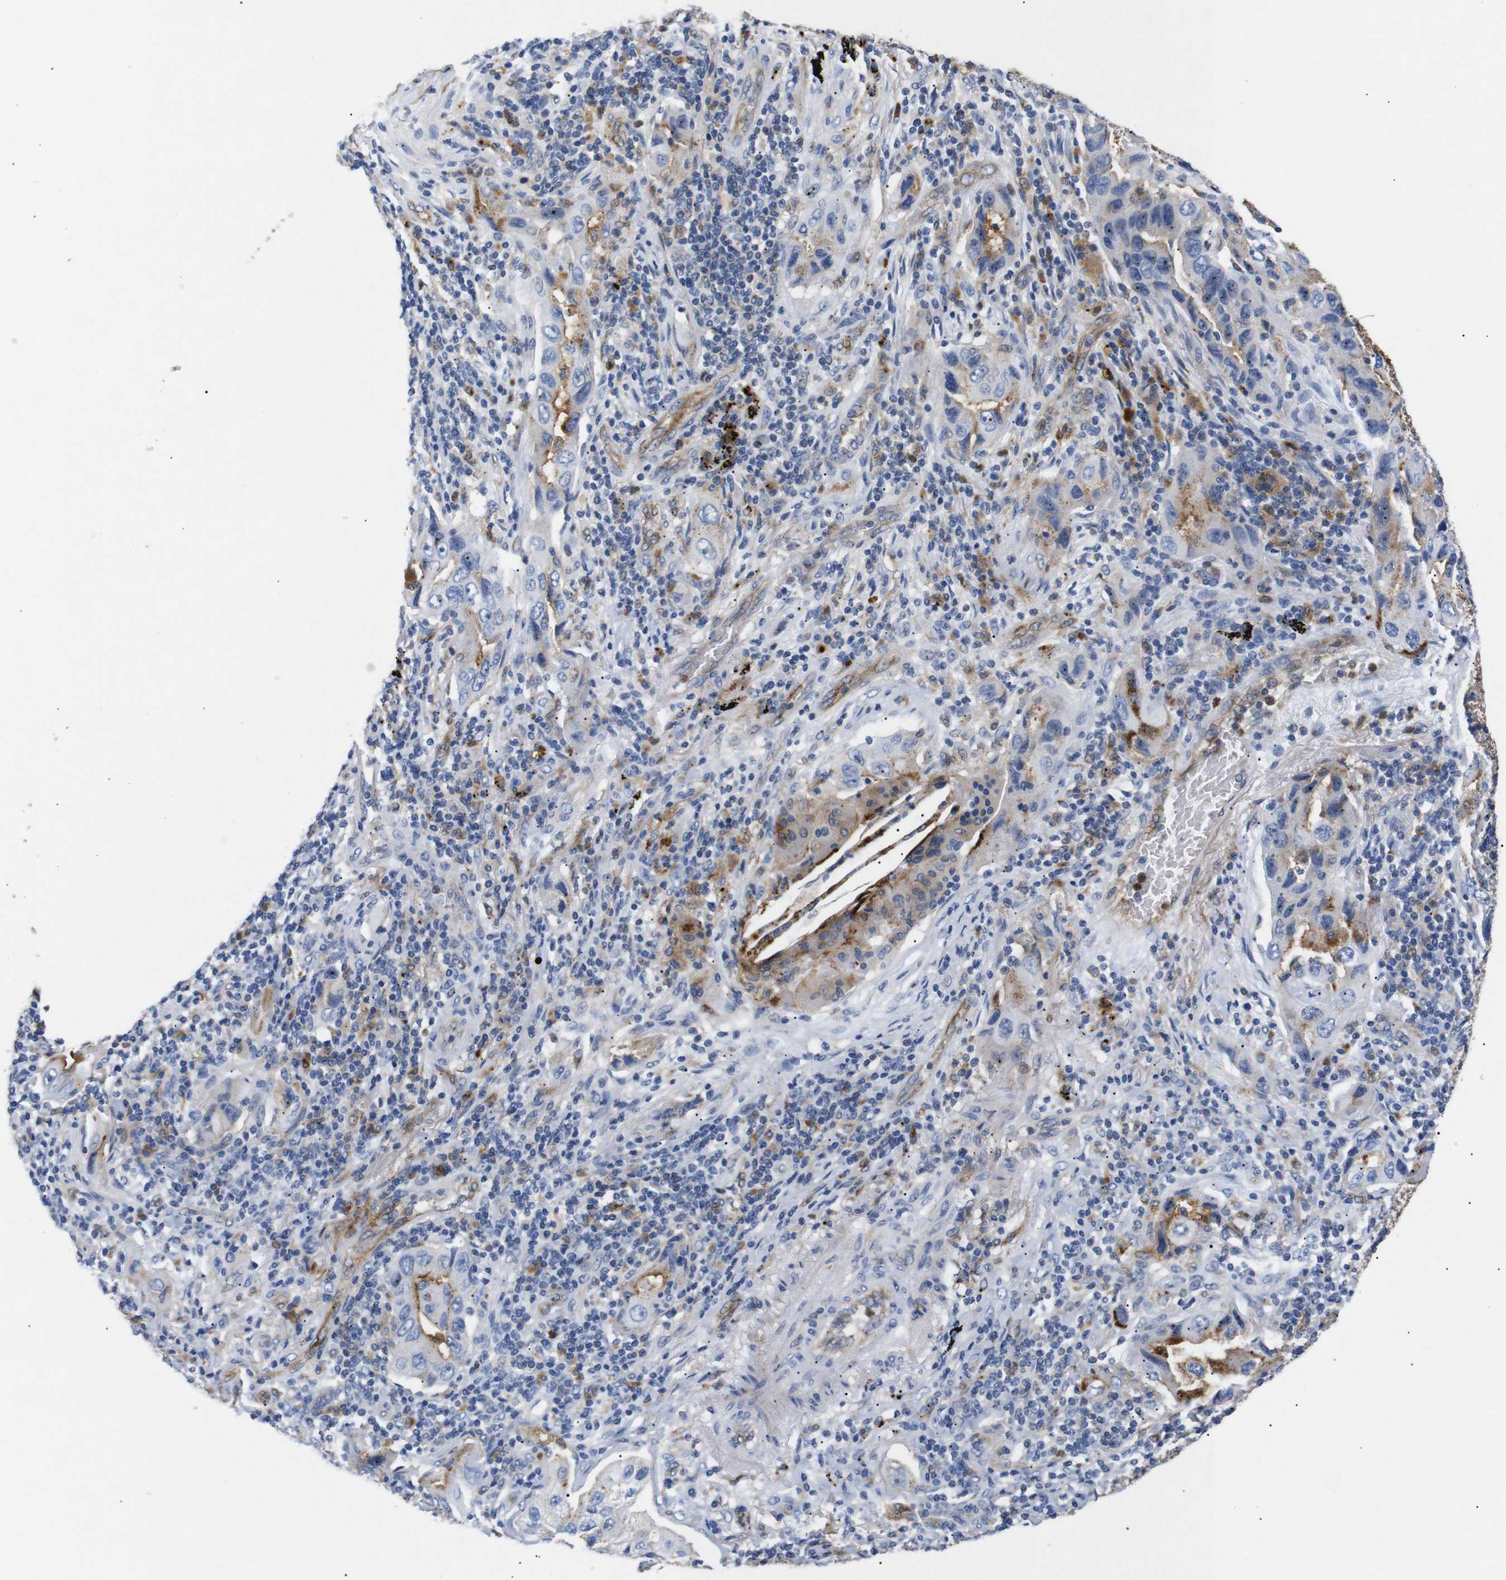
{"staining": {"intensity": "moderate", "quantity": "25%-75%", "location": "cytoplasmic/membranous"}, "tissue": "lung cancer", "cell_type": "Tumor cells", "image_type": "cancer", "snomed": [{"axis": "morphology", "description": "Adenocarcinoma, NOS"}, {"axis": "topography", "description": "Lung"}], "caption": "Tumor cells show medium levels of moderate cytoplasmic/membranous expression in about 25%-75% of cells in lung cancer.", "gene": "SDCBP", "patient": {"sex": "female", "age": 65}}